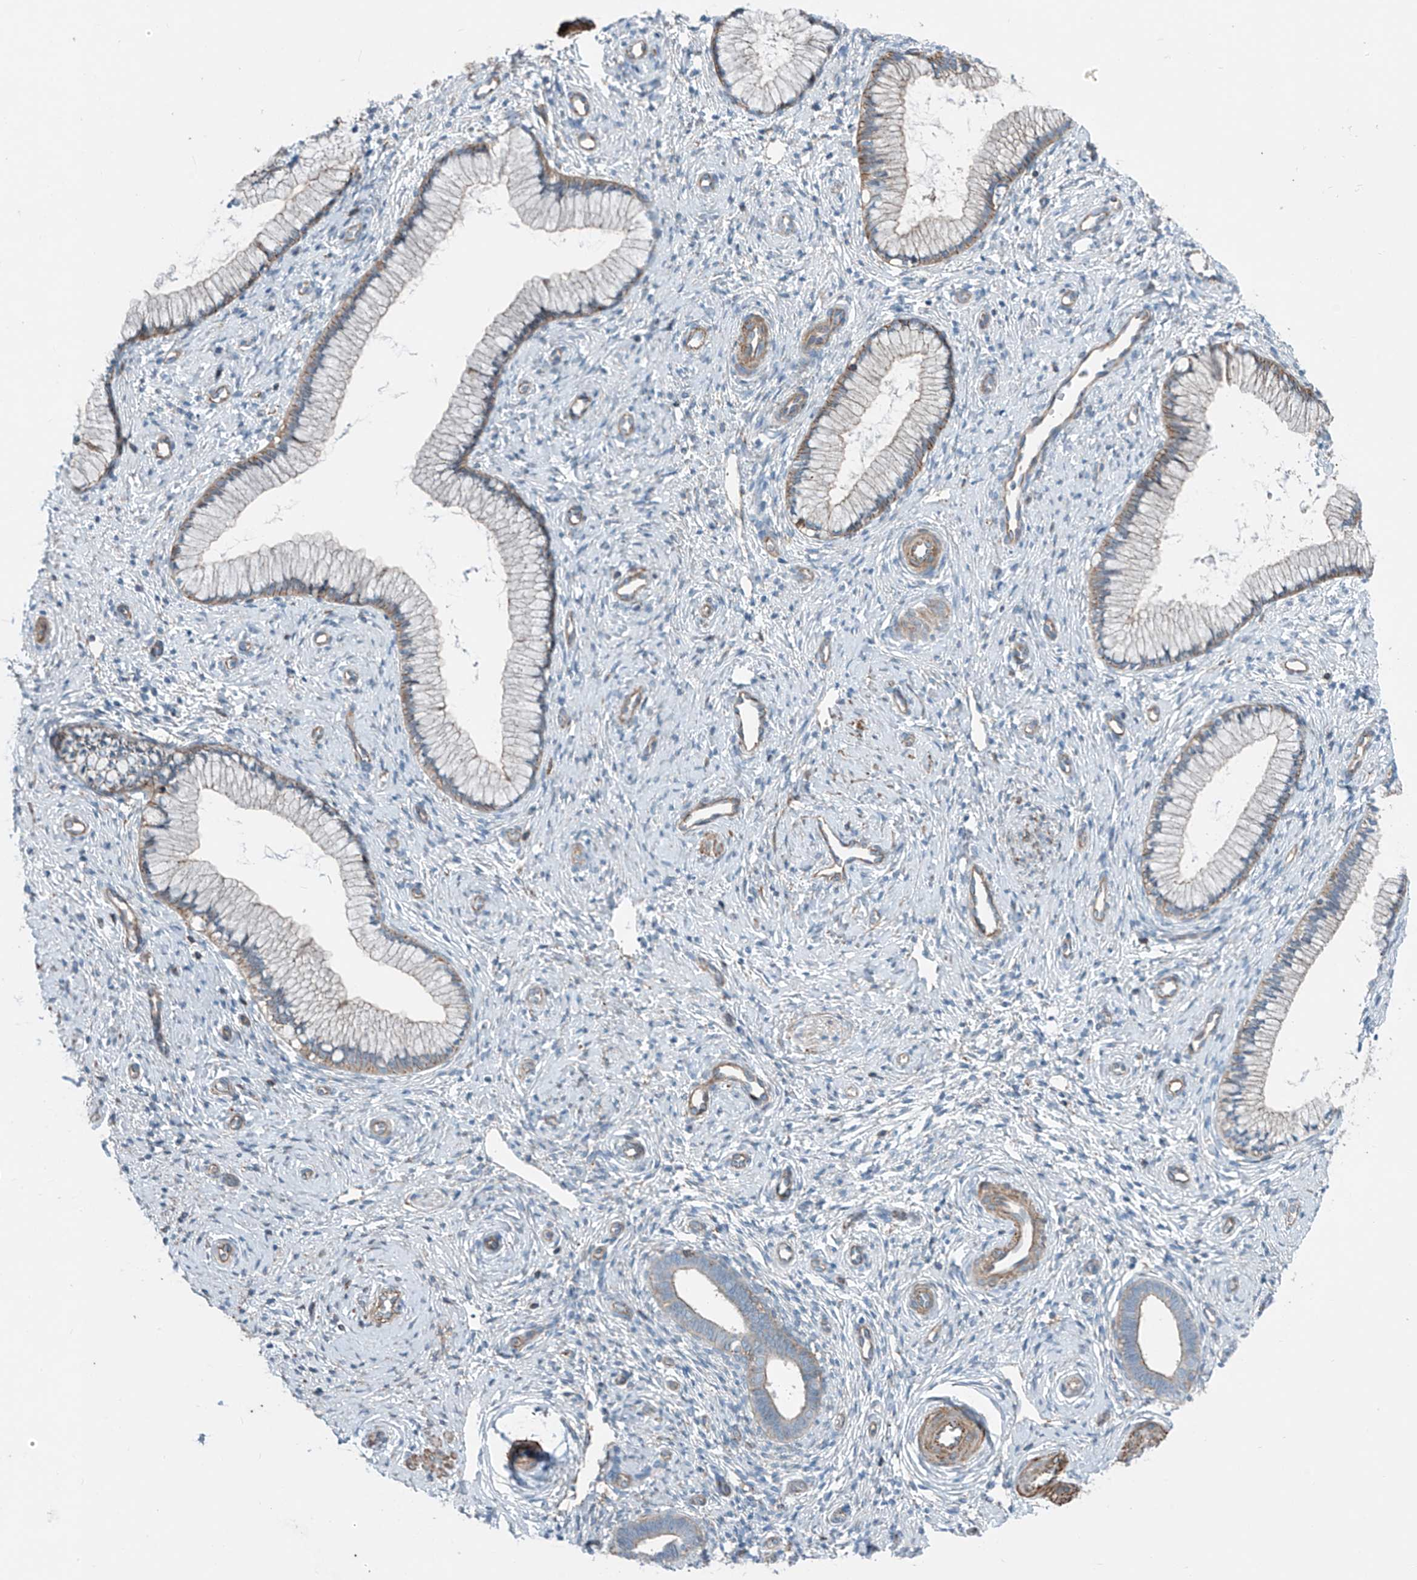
{"staining": {"intensity": "weak", "quantity": "<25%", "location": "cytoplasmic/membranous"}, "tissue": "cervix", "cell_type": "Glandular cells", "image_type": "normal", "snomed": [{"axis": "morphology", "description": "Normal tissue, NOS"}, {"axis": "topography", "description": "Cervix"}], "caption": "Immunohistochemistry of benign human cervix demonstrates no positivity in glandular cells. (IHC, brightfield microscopy, high magnification).", "gene": "SLC1A5", "patient": {"sex": "female", "age": 27}}